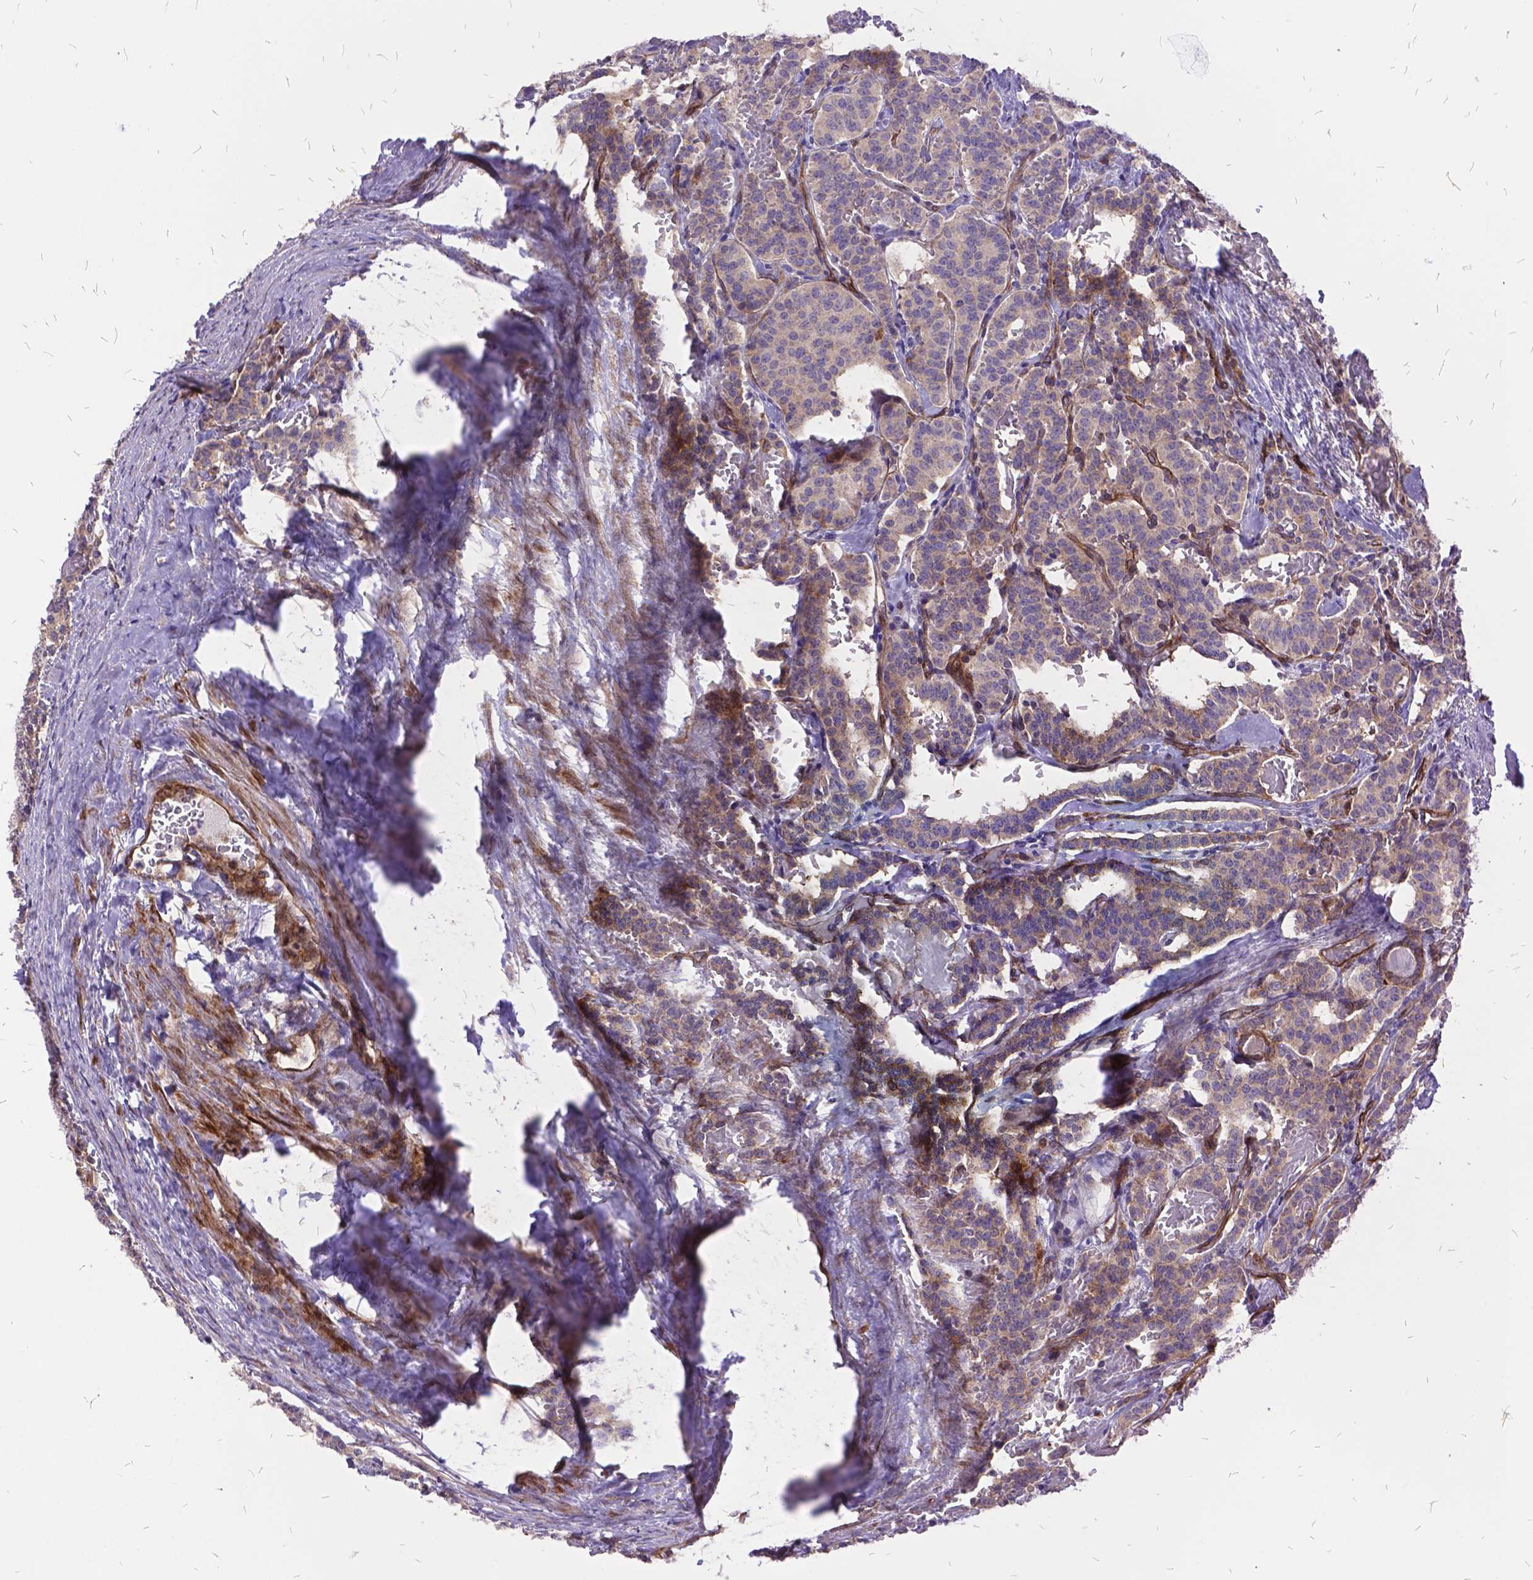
{"staining": {"intensity": "moderate", "quantity": "25%-75%", "location": "cytoplasmic/membranous"}, "tissue": "carcinoid", "cell_type": "Tumor cells", "image_type": "cancer", "snomed": [{"axis": "morphology", "description": "Carcinoid, malignant, NOS"}, {"axis": "topography", "description": "Lung"}], "caption": "Immunohistochemistry photomicrograph of human malignant carcinoid stained for a protein (brown), which exhibits medium levels of moderate cytoplasmic/membranous expression in approximately 25%-75% of tumor cells.", "gene": "GRB7", "patient": {"sex": "female", "age": 46}}